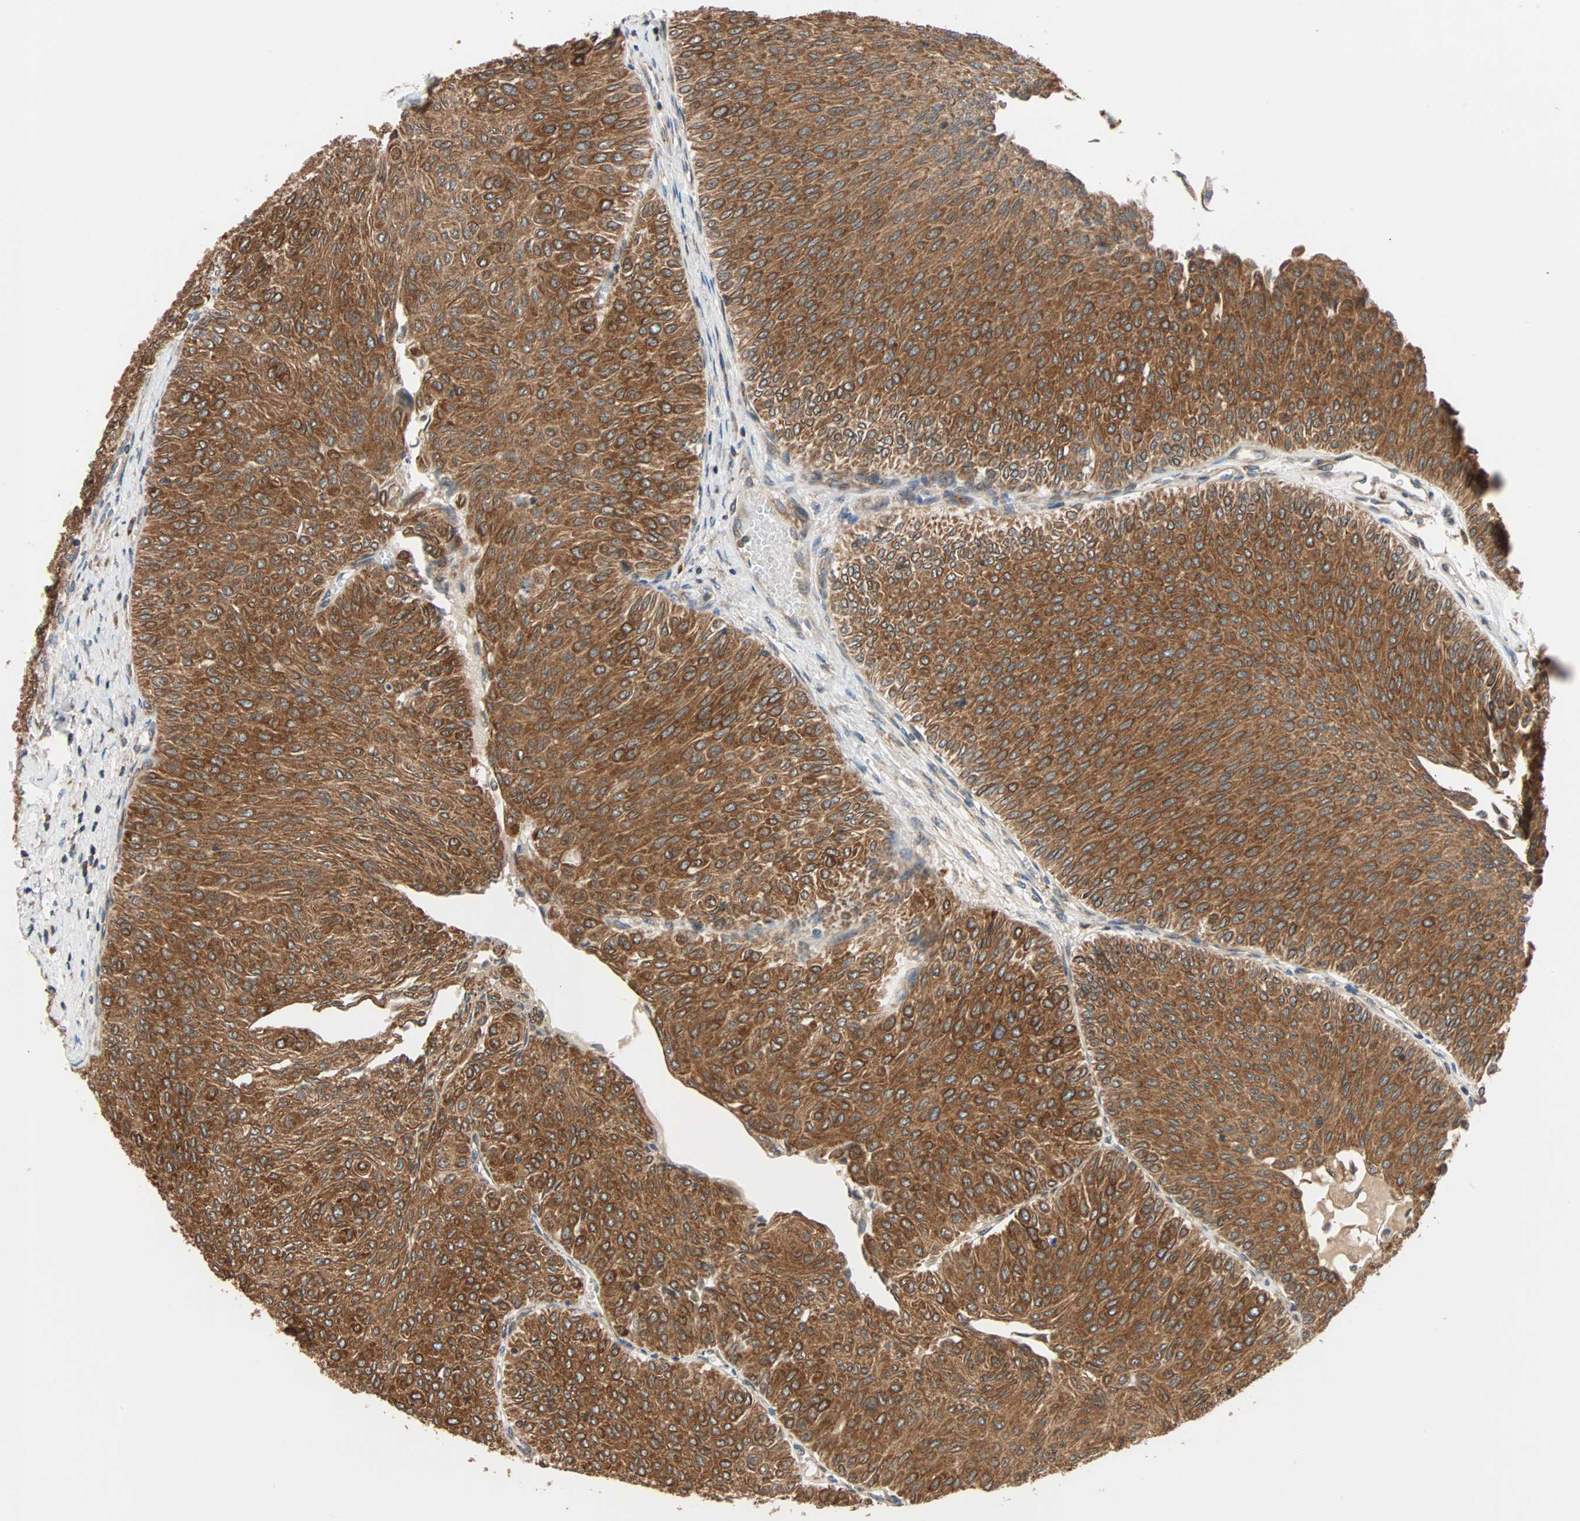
{"staining": {"intensity": "strong", "quantity": ">75%", "location": "cytoplasmic/membranous"}, "tissue": "urothelial cancer", "cell_type": "Tumor cells", "image_type": "cancer", "snomed": [{"axis": "morphology", "description": "Urothelial carcinoma, Low grade"}, {"axis": "topography", "description": "Urinary bladder"}], "caption": "Strong cytoplasmic/membranous staining is identified in about >75% of tumor cells in urothelial cancer.", "gene": "AUP1", "patient": {"sex": "male", "age": 78}}